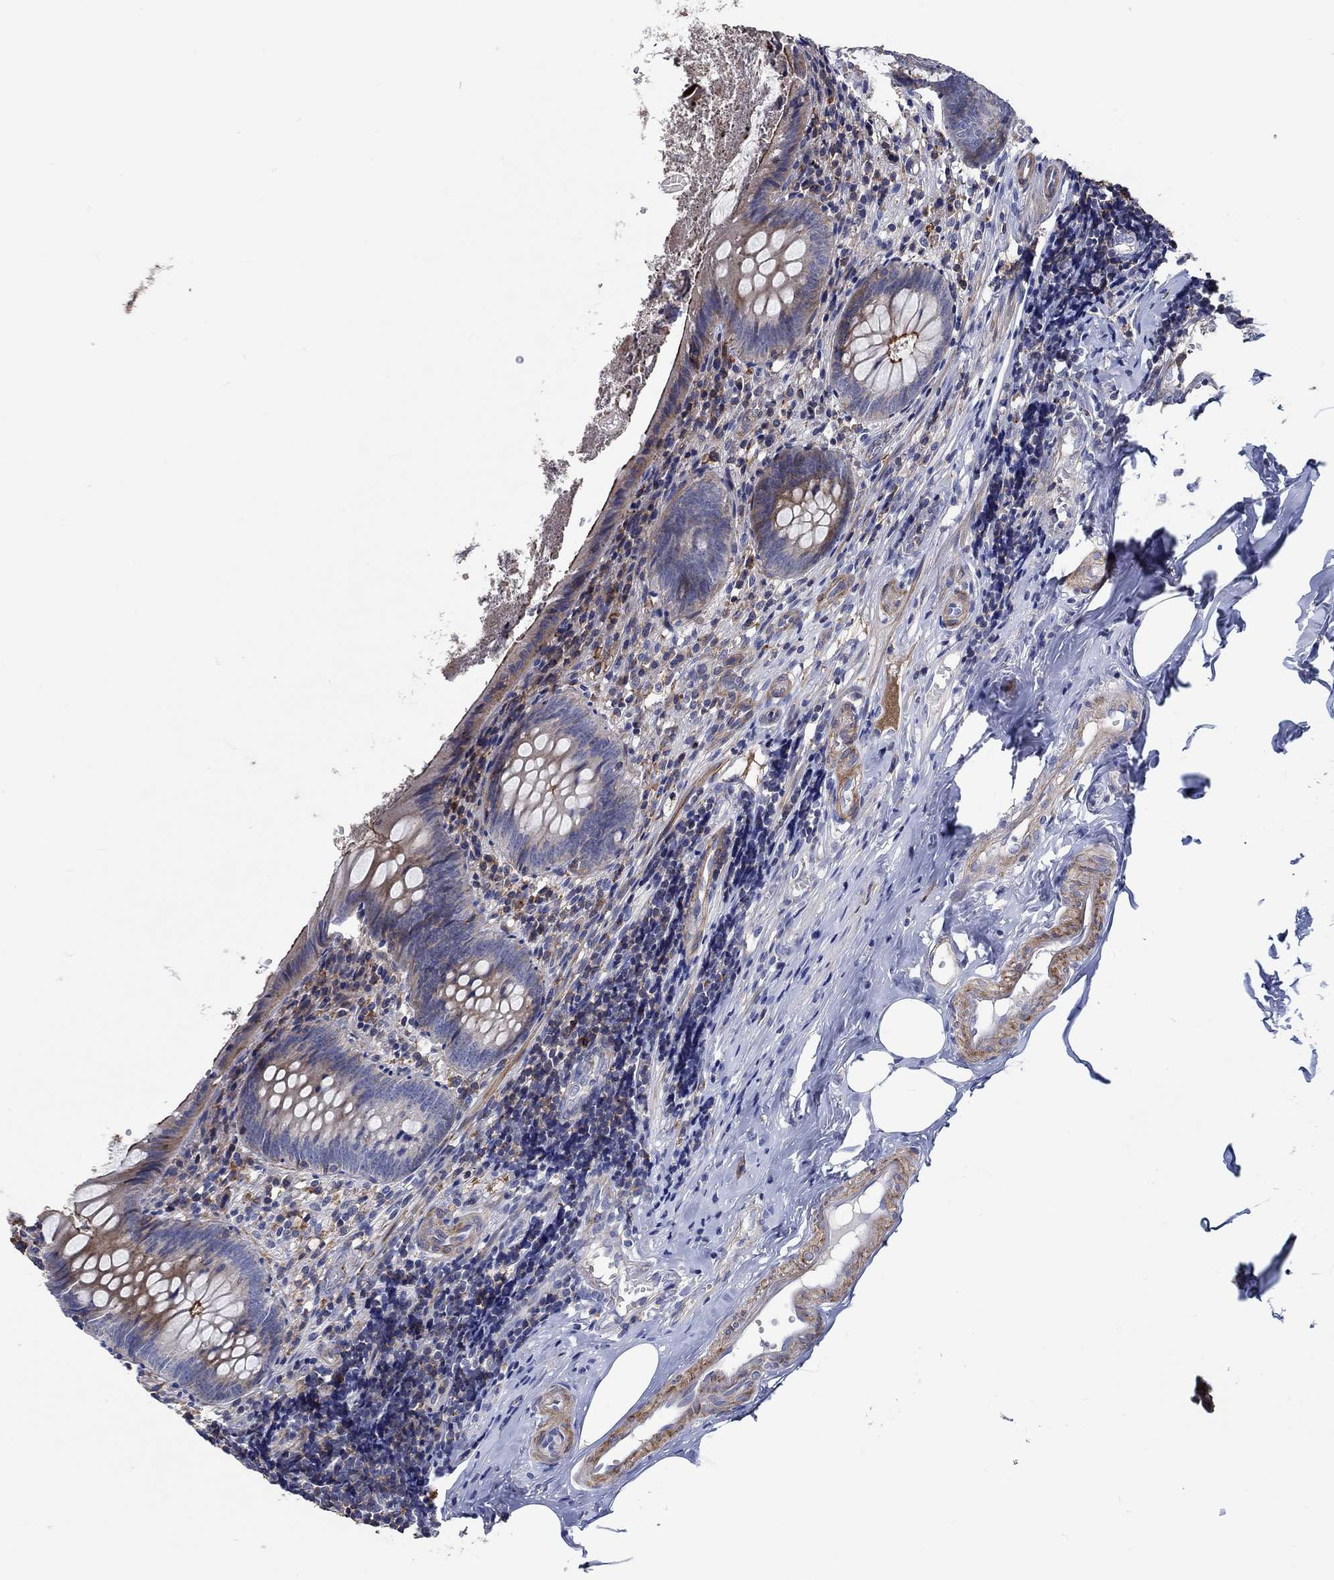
{"staining": {"intensity": "moderate", "quantity": "<25%", "location": "cytoplasmic/membranous"}, "tissue": "appendix", "cell_type": "Glandular cells", "image_type": "normal", "snomed": [{"axis": "morphology", "description": "Normal tissue, NOS"}, {"axis": "topography", "description": "Appendix"}], "caption": "Moderate cytoplasmic/membranous protein expression is present in approximately <25% of glandular cells in appendix. The staining is performed using DAB (3,3'-diaminobenzidine) brown chromogen to label protein expression. The nuclei are counter-stained blue using hematoxylin.", "gene": "TNFAIP8L3", "patient": {"sex": "female", "age": 23}}